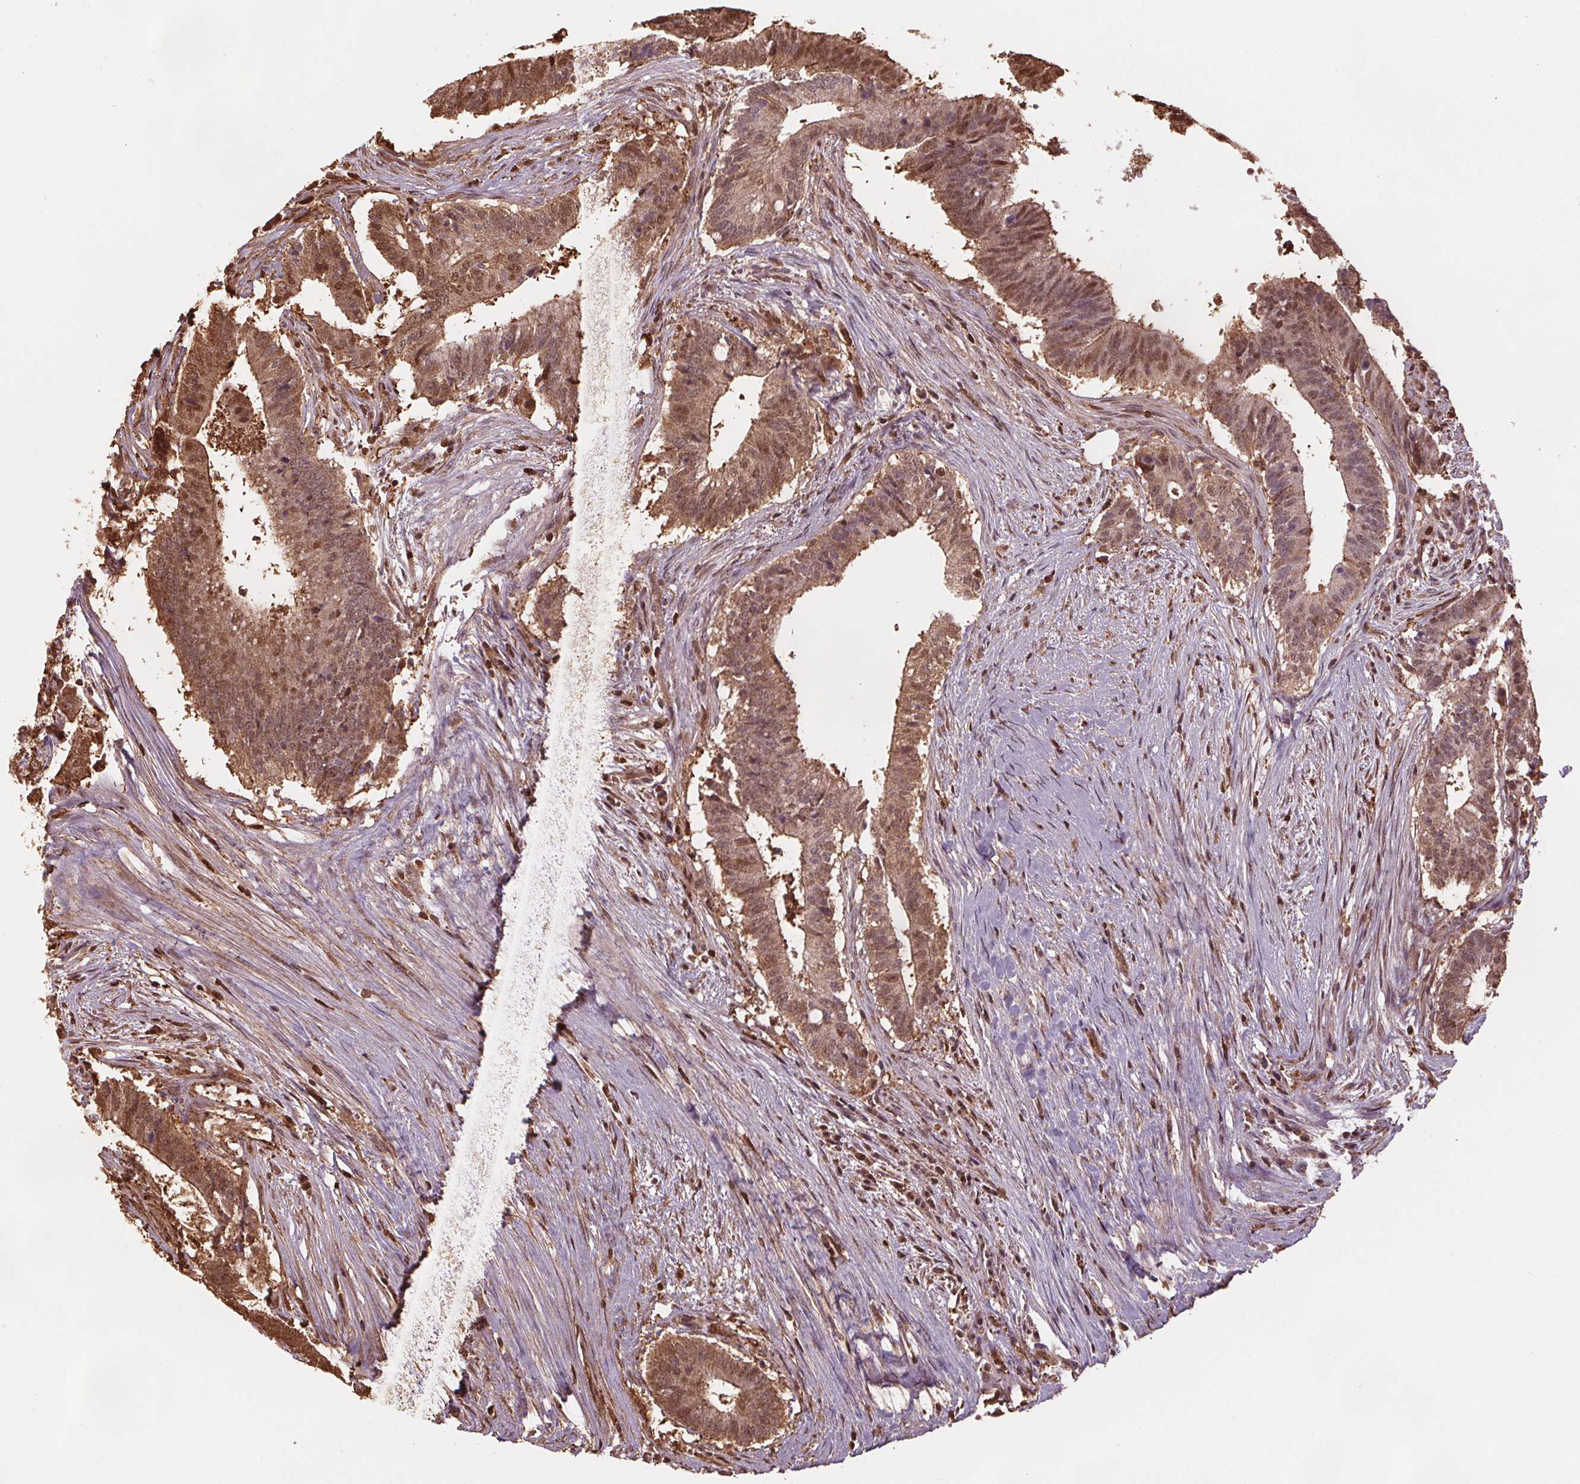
{"staining": {"intensity": "moderate", "quantity": ">75%", "location": "cytoplasmic/membranous,nuclear"}, "tissue": "colorectal cancer", "cell_type": "Tumor cells", "image_type": "cancer", "snomed": [{"axis": "morphology", "description": "Adenocarcinoma, NOS"}, {"axis": "topography", "description": "Colon"}], "caption": "High-power microscopy captured an IHC photomicrograph of colorectal cancer (adenocarcinoma), revealing moderate cytoplasmic/membranous and nuclear positivity in about >75% of tumor cells. (brown staining indicates protein expression, while blue staining denotes nuclei).", "gene": "ENO1", "patient": {"sex": "female", "age": 43}}